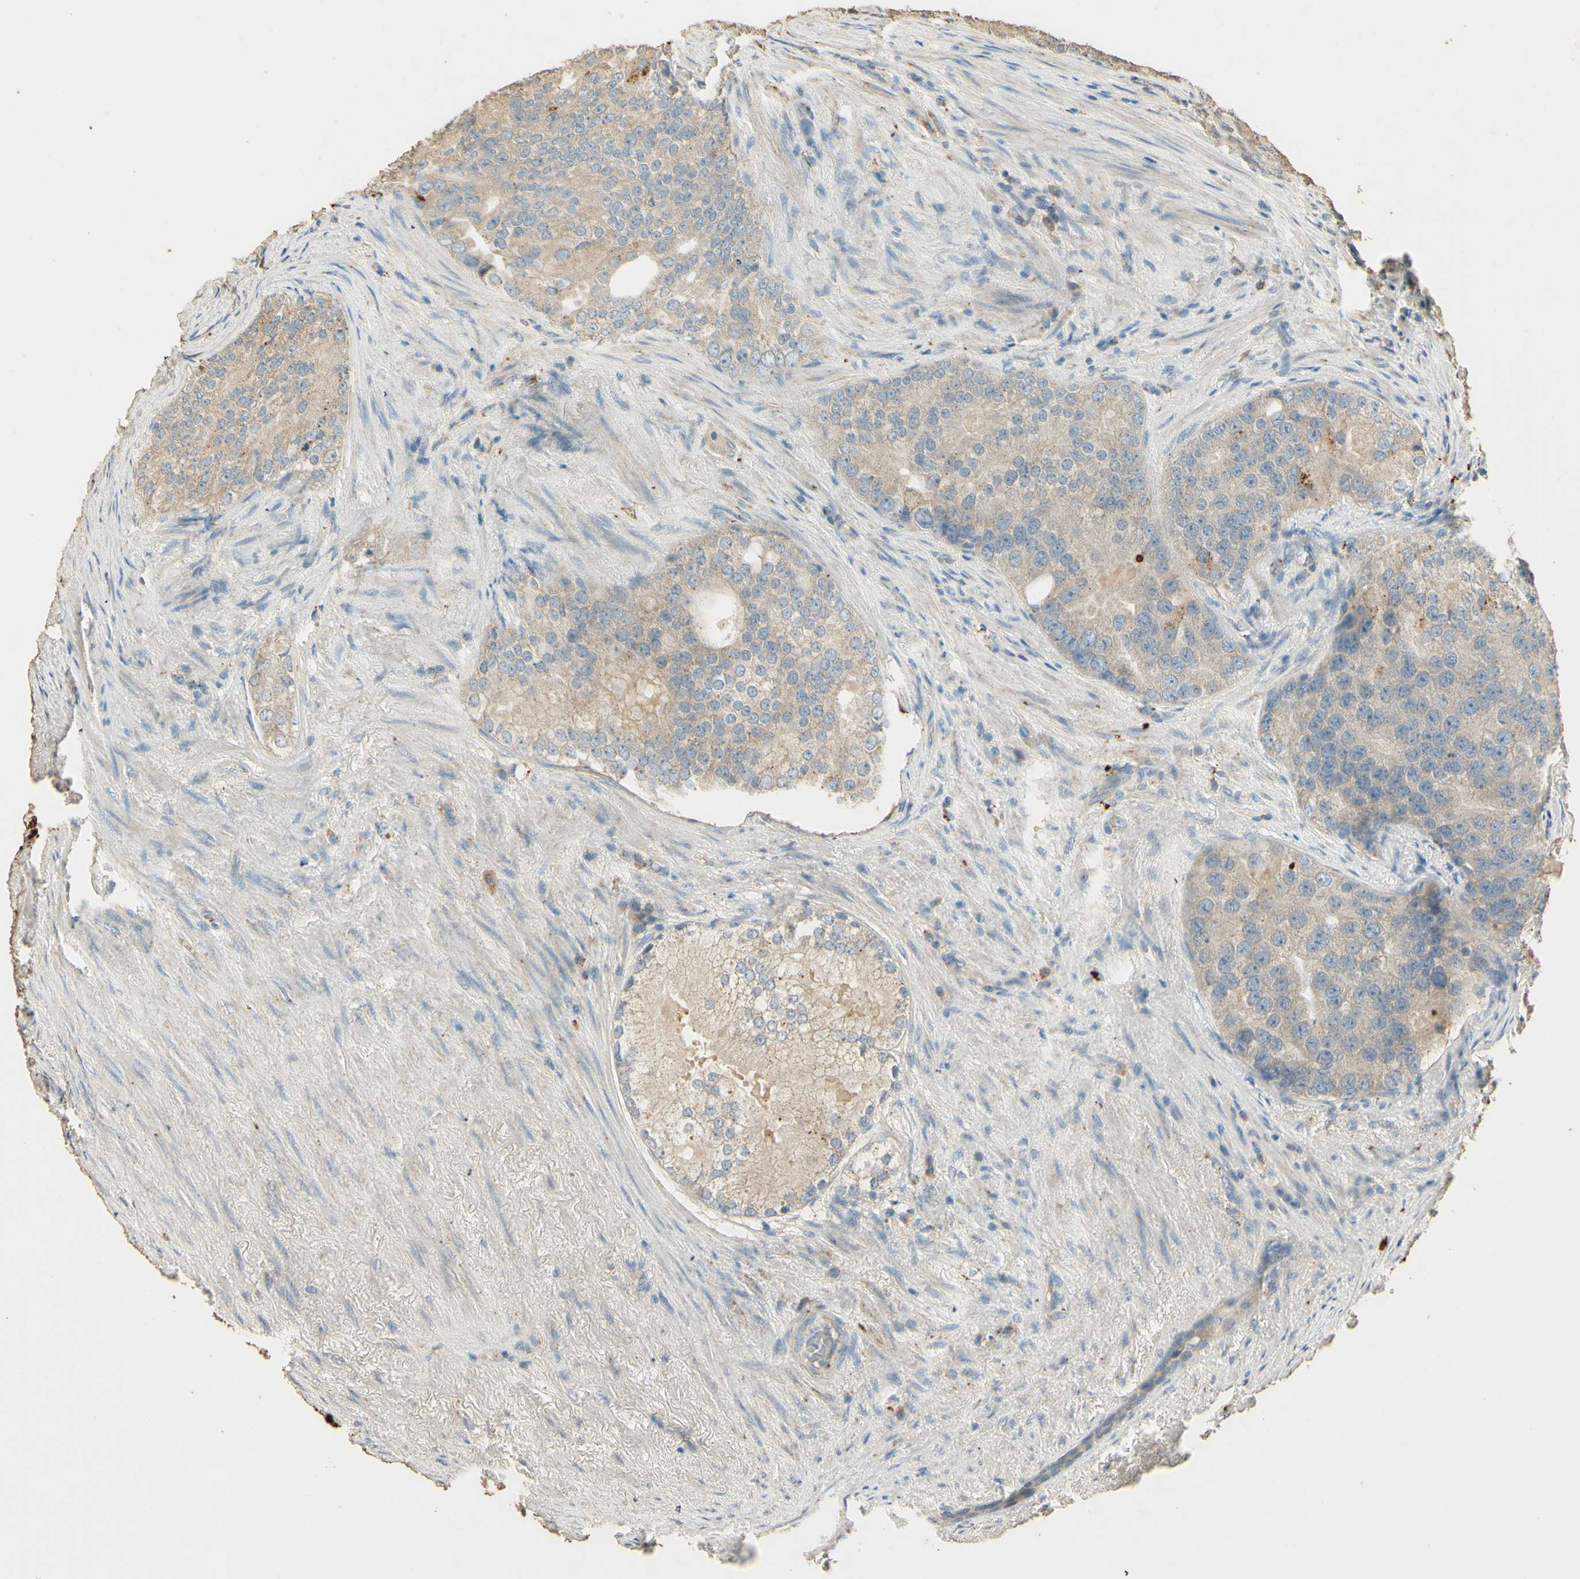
{"staining": {"intensity": "negative", "quantity": "none", "location": "none"}, "tissue": "prostate cancer", "cell_type": "Tumor cells", "image_type": "cancer", "snomed": [{"axis": "morphology", "description": "Adenocarcinoma, High grade"}, {"axis": "topography", "description": "Prostate"}], "caption": "Tumor cells show no significant protein expression in high-grade adenocarcinoma (prostate).", "gene": "ARHGEF17", "patient": {"sex": "male", "age": 66}}